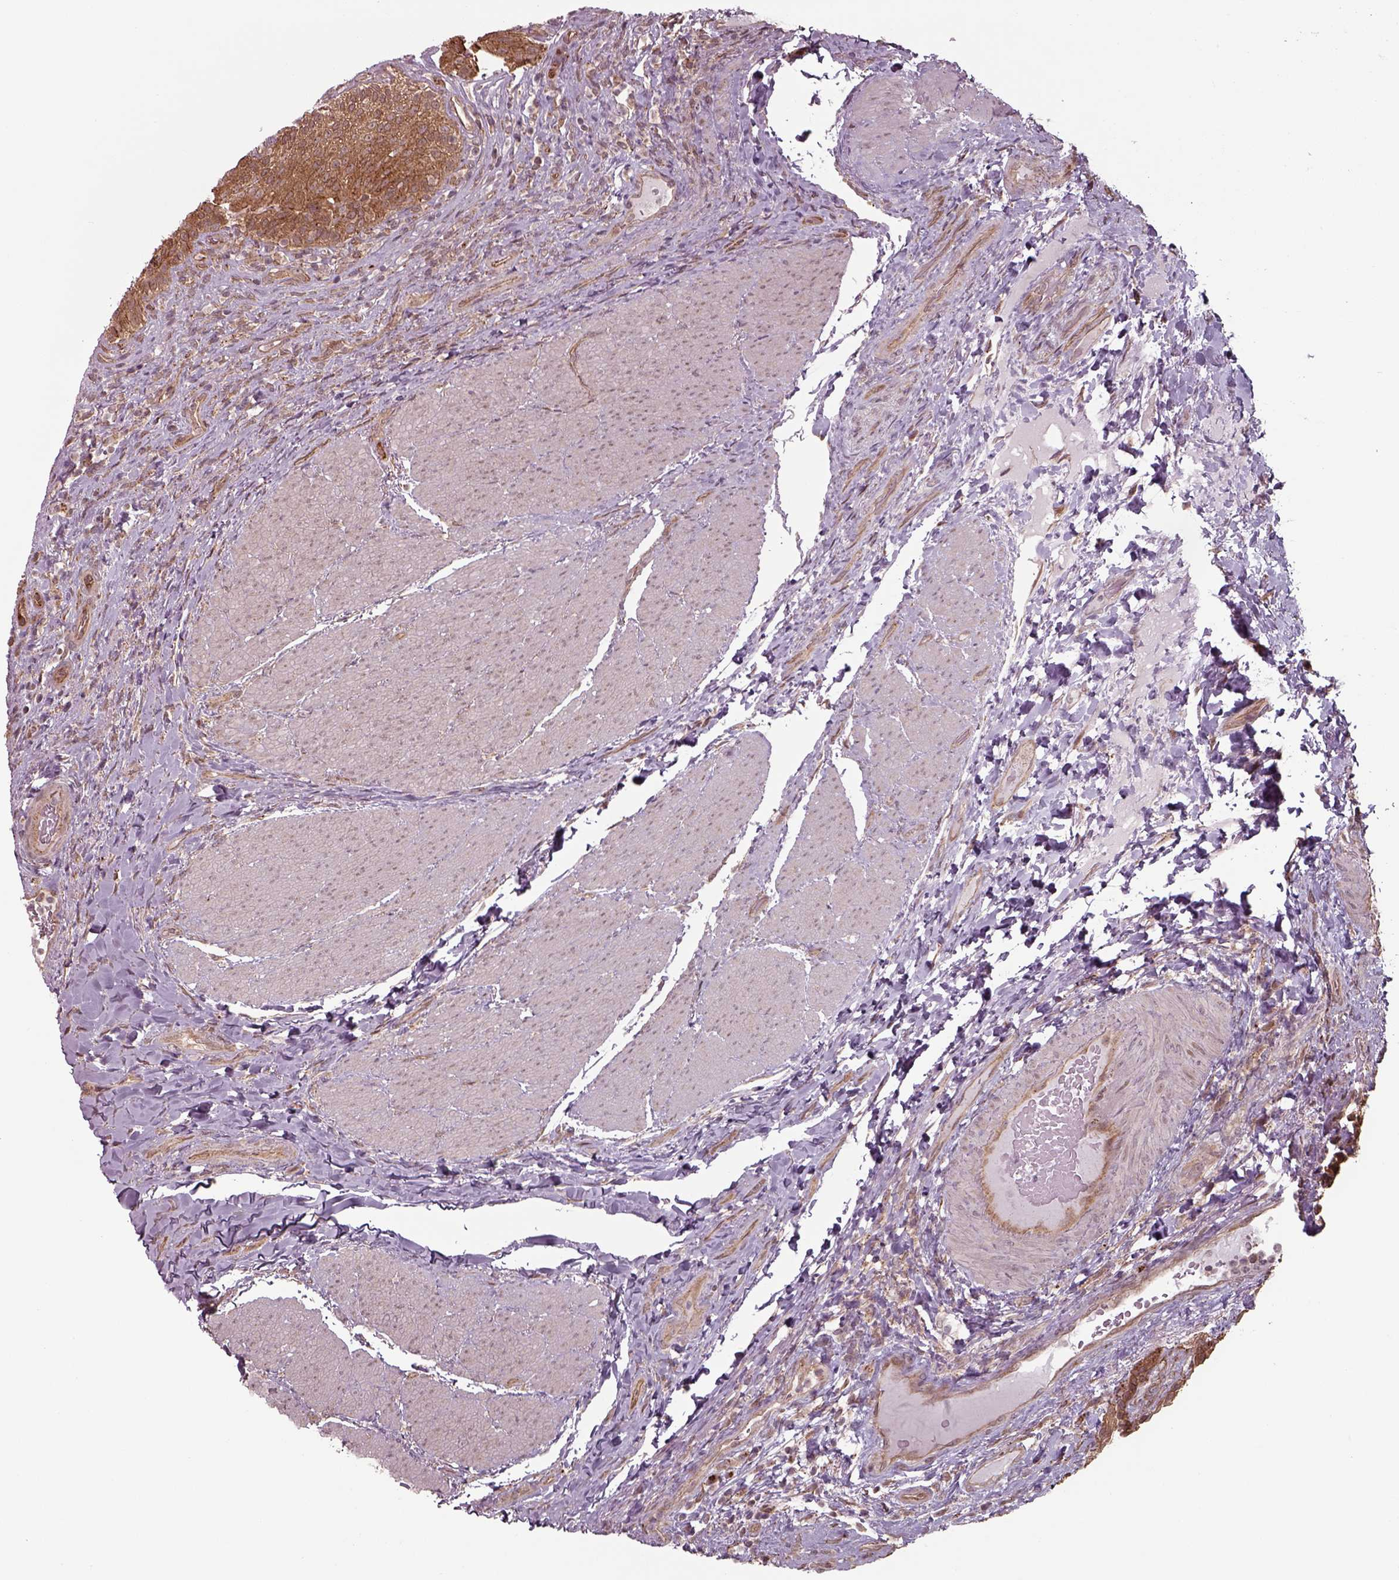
{"staining": {"intensity": "moderate", "quantity": ">75%", "location": "cytoplasmic/membranous"}, "tissue": "urinary bladder", "cell_type": "Urothelial cells", "image_type": "normal", "snomed": [{"axis": "morphology", "description": "Normal tissue, NOS"}, {"axis": "topography", "description": "Urinary bladder"}, {"axis": "topography", "description": "Peripheral nerve tissue"}], "caption": "Human urinary bladder stained for a protein (brown) reveals moderate cytoplasmic/membranous positive staining in about >75% of urothelial cells.", "gene": "CHMP3", "patient": {"sex": "male", "age": 66}}